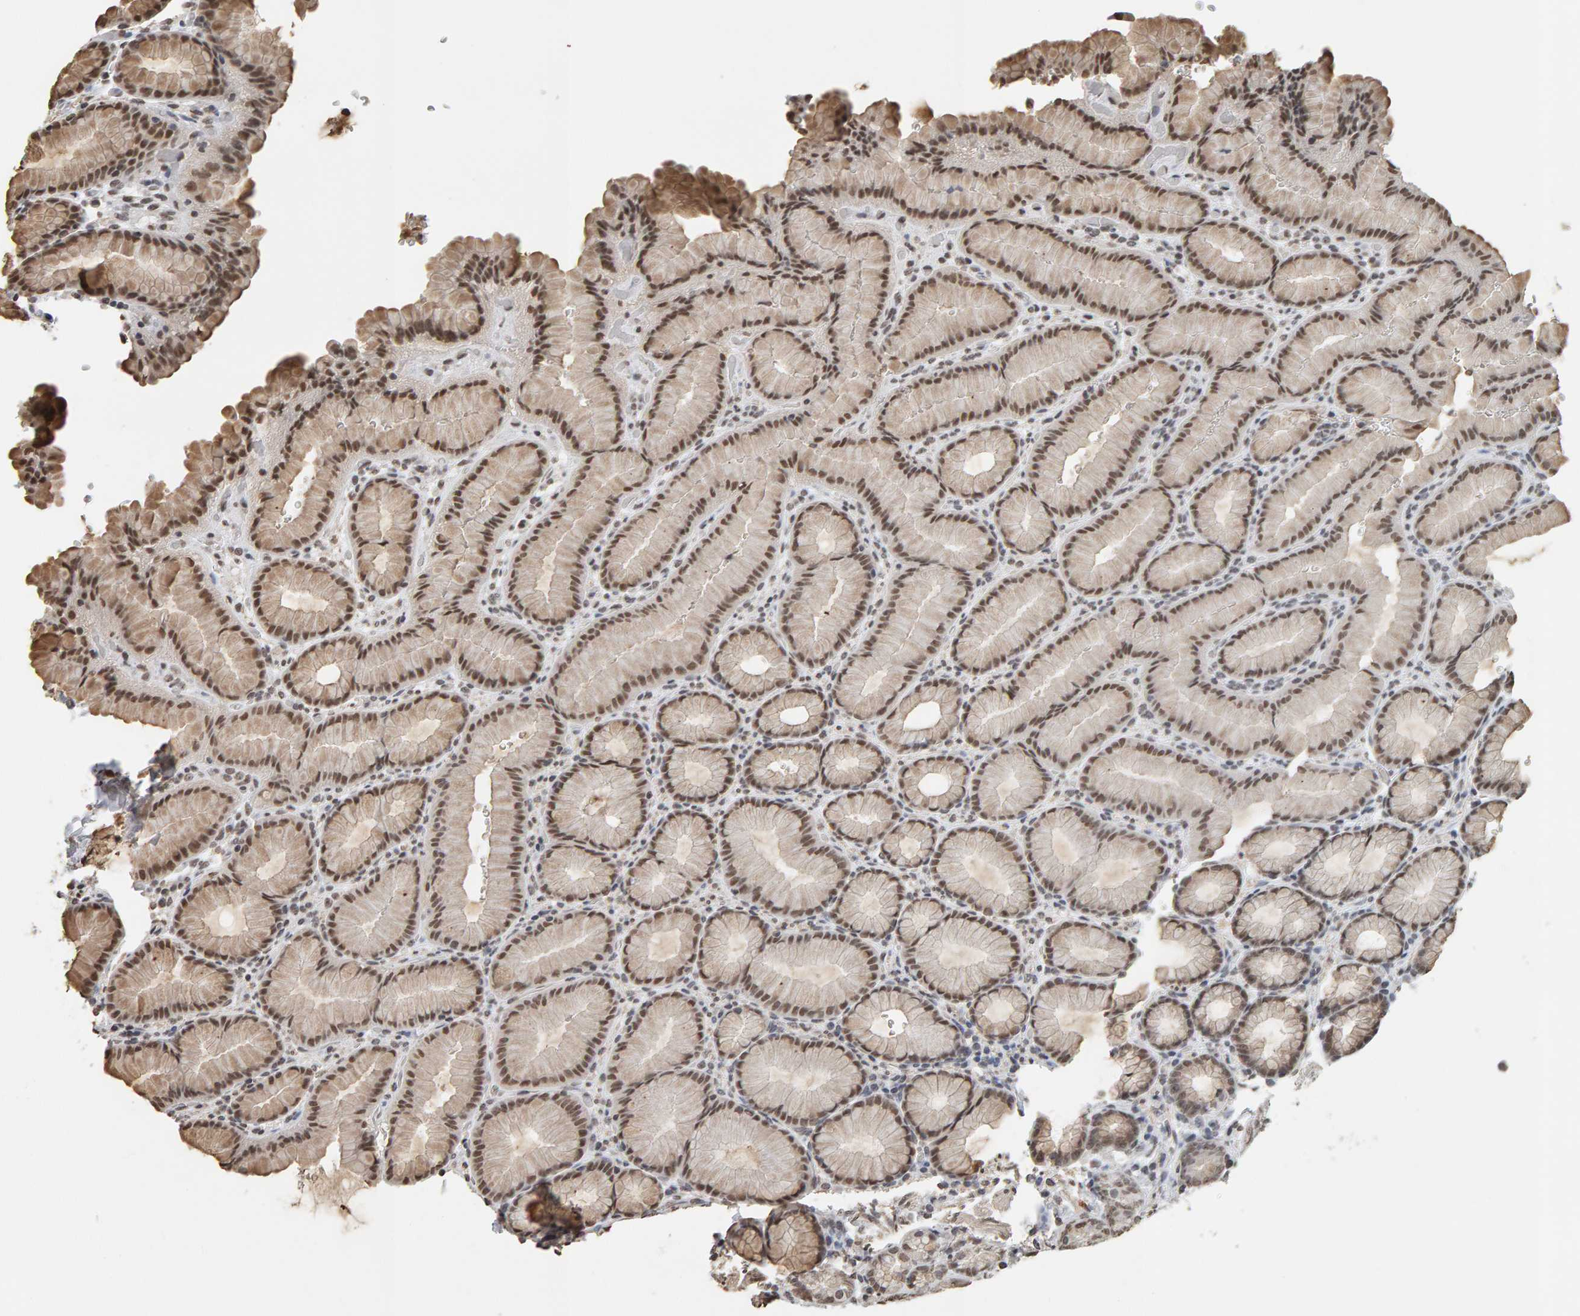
{"staining": {"intensity": "moderate", "quantity": "25%-75%", "location": "cytoplasmic/membranous,nuclear"}, "tissue": "stomach", "cell_type": "Glandular cells", "image_type": "normal", "snomed": [{"axis": "morphology", "description": "Normal tissue, NOS"}, {"axis": "topography", "description": "Stomach"}], "caption": "Immunohistochemical staining of normal stomach demonstrates medium levels of moderate cytoplasmic/membranous,nuclear positivity in about 25%-75% of glandular cells.", "gene": "AFF4", "patient": {"sex": "male", "age": 42}}